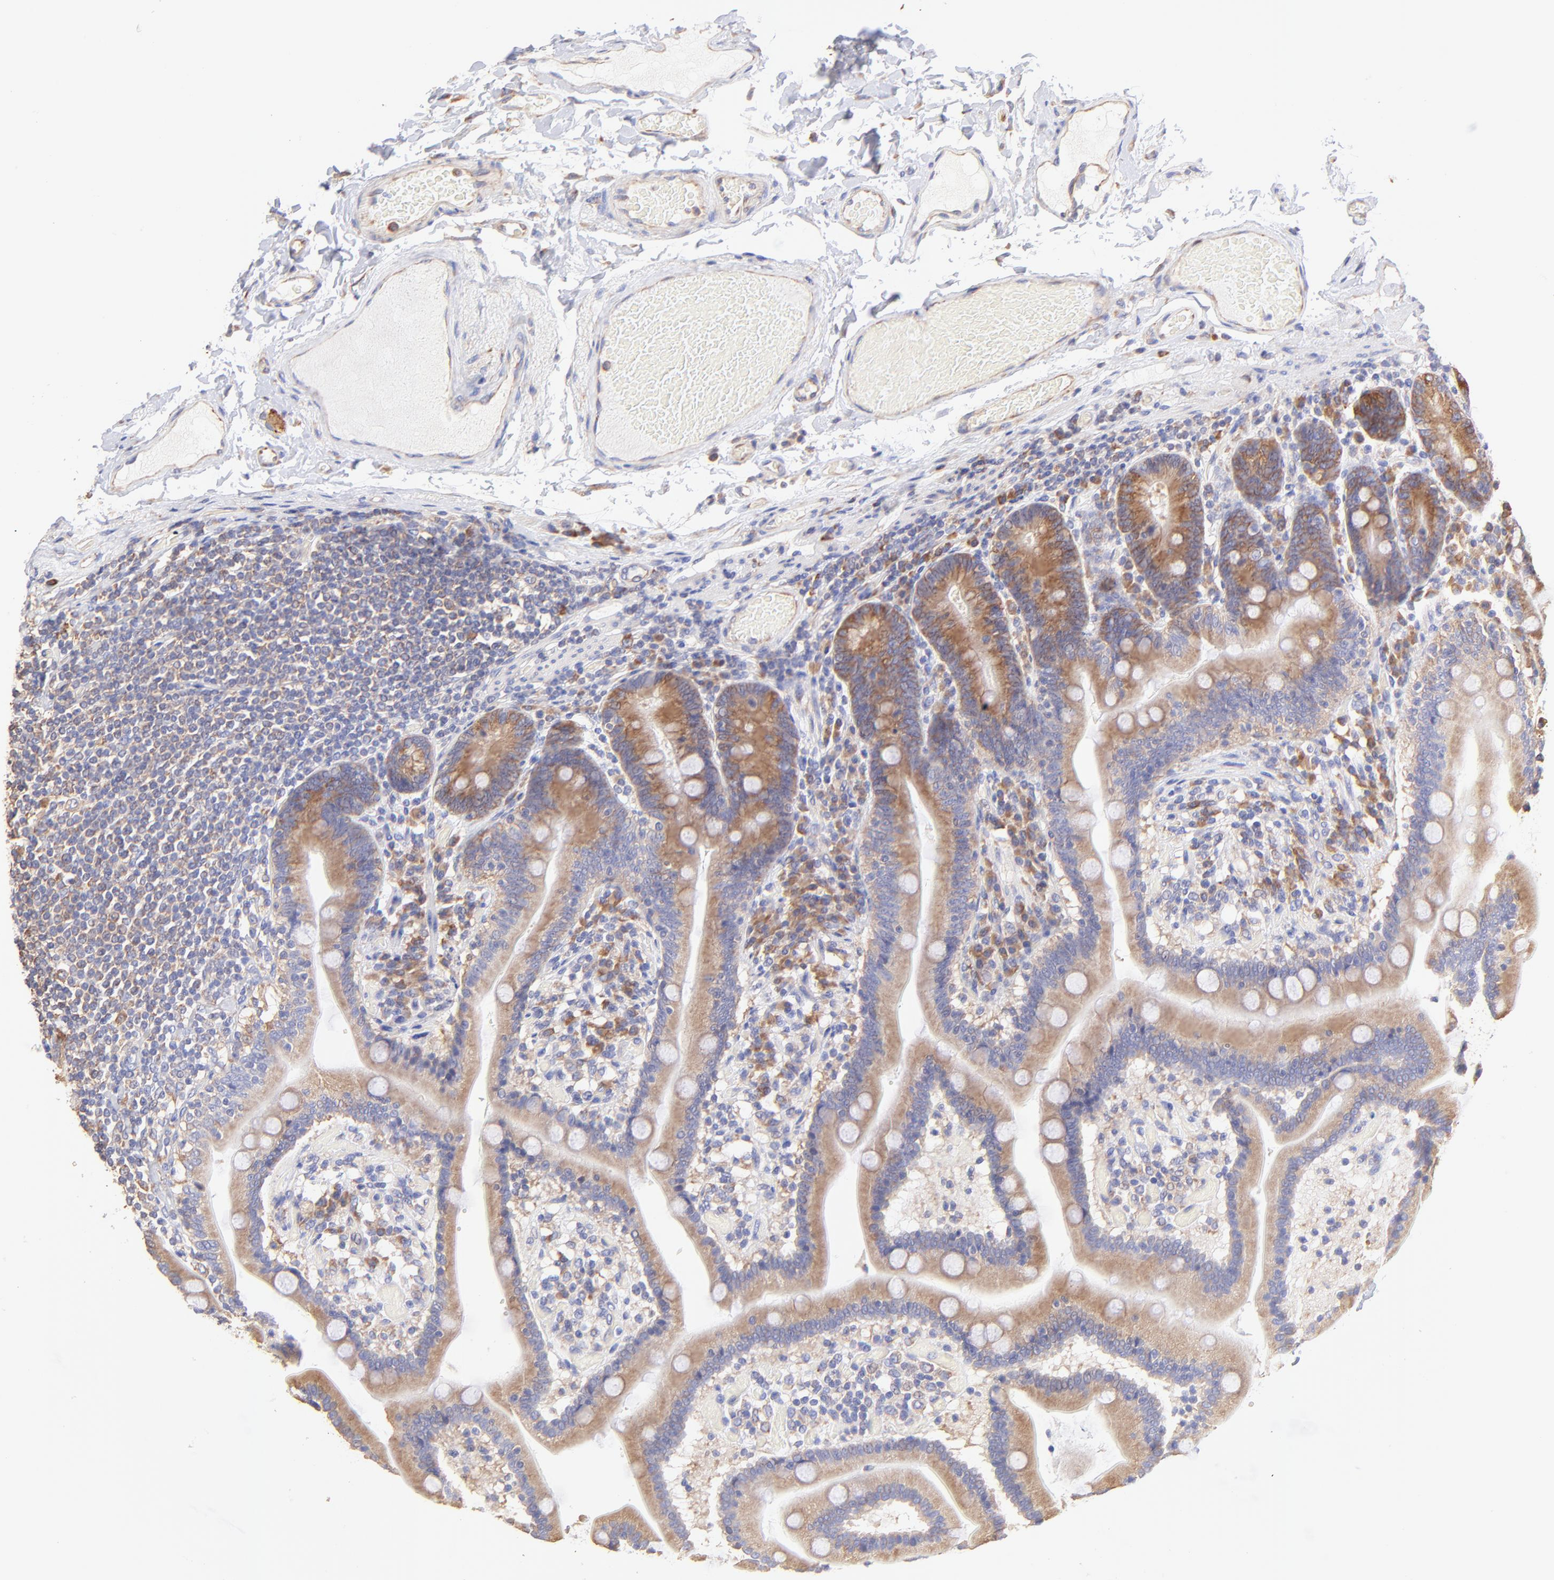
{"staining": {"intensity": "moderate", "quantity": ">75%", "location": "cytoplasmic/membranous"}, "tissue": "duodenum", "cell_type": "Glandular cells", "image_type": "normal", "snomed": [{"axis": "morphology", "description": "Normal tissue, NOS"}, {"axis": "topography", "description": "Duodenum"}], "caption": "Moderate cytoplasmic/membranous protein expression is seen in approximately >75% of glandular cells in duodenum. Nuclei are stained in blue.", "gene": "RPL30", "patient": {"sex": "male", "age": 66}}